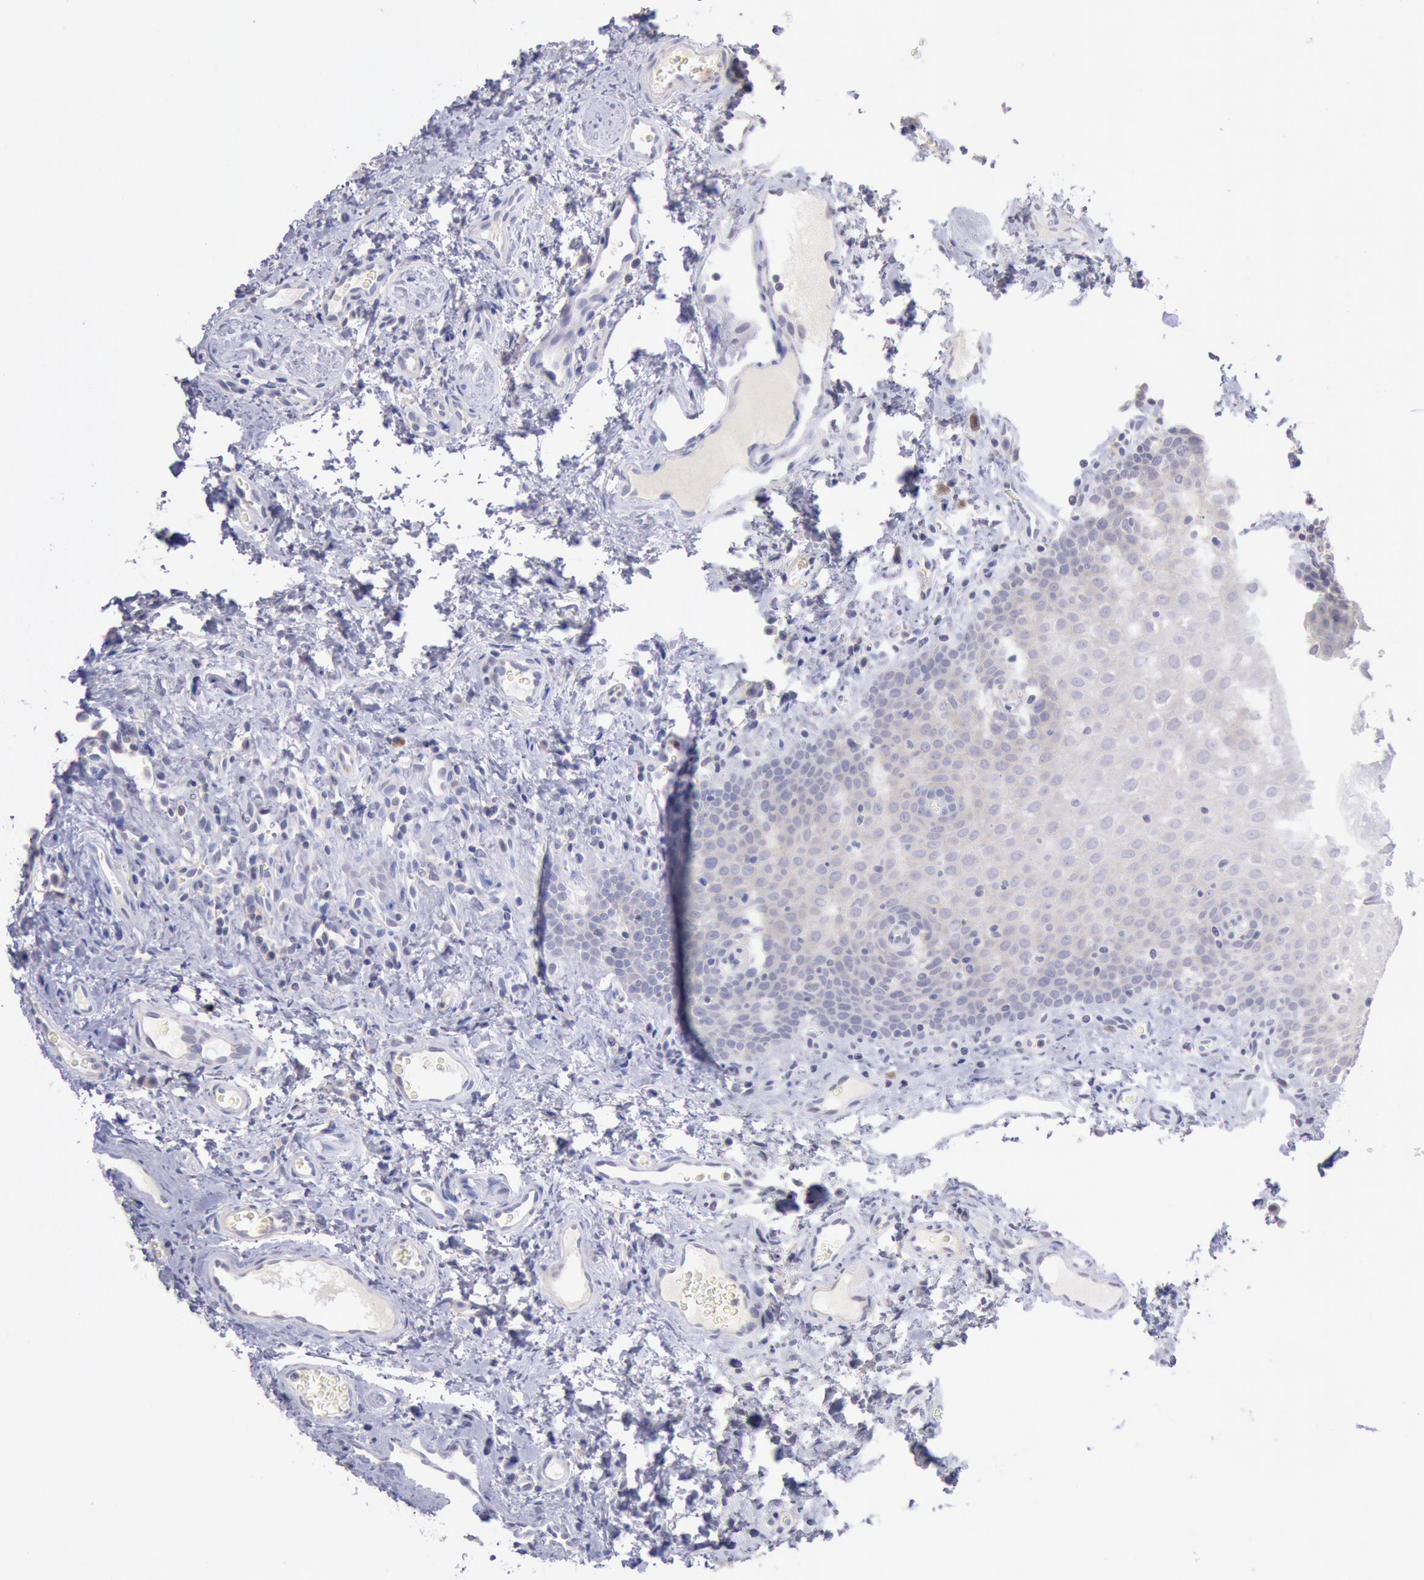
{"staining": {"intensity": "negative", "quantity": "none", "location": "none"}, "tissue": "oral mucosa", "cell_type": "Squamous epithelial cells", "image_type": "normal", "snomed": [{"axis": "morphology", "description": "Normal tissue, NOS"}, {"axis": "topography", "description": "Oral tissue"}], "caption": "Squamous epithelial cells are negative for protein expression in benign human oral mucosa.", "gene": "GAL3ST1", "patient": {"sex": "male", "age": 20}}